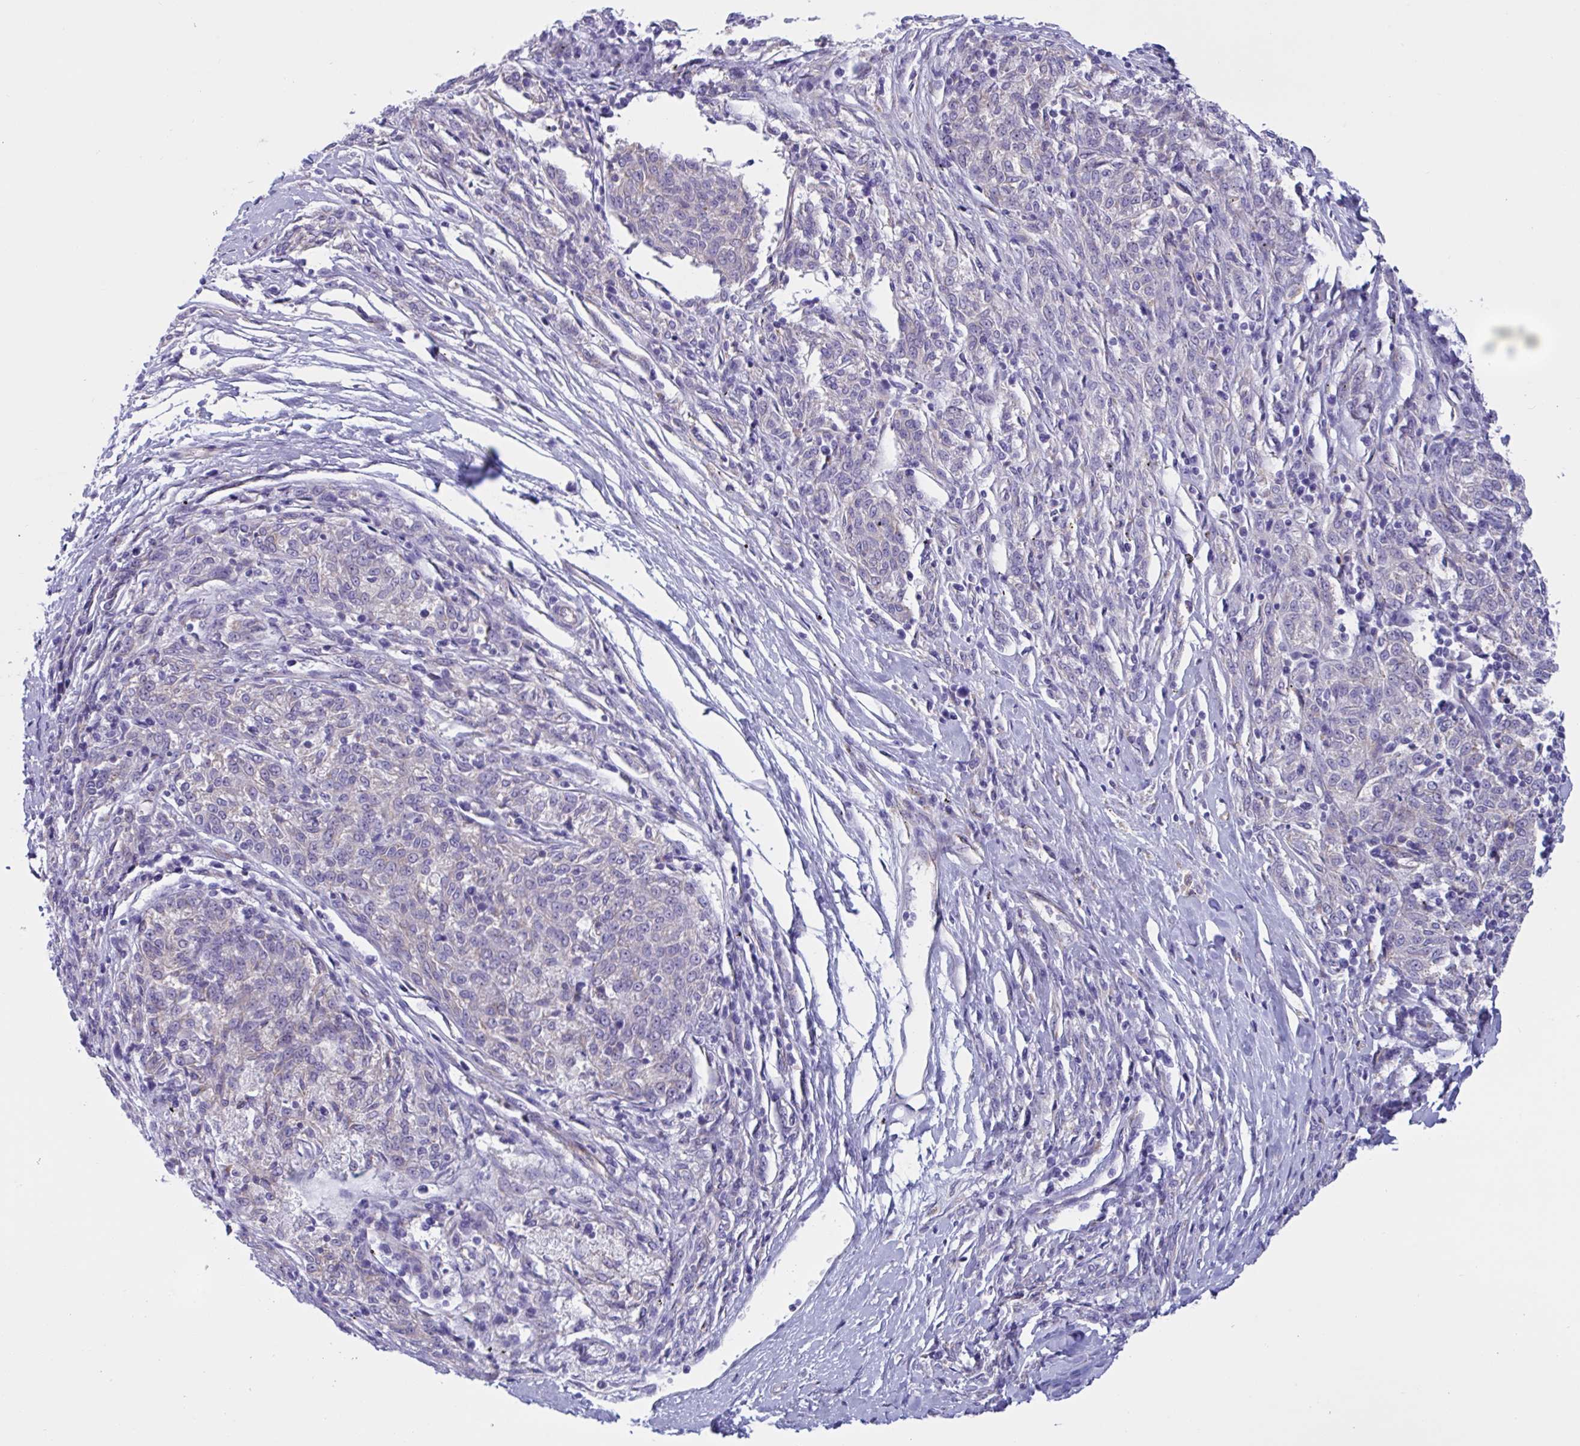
{"staining": {"intensity": "negative", "quantity": "none", "location": "none"}, "tissue": "melanoma", "cell_type": "Tumor cells", "image_type": "cancer", "snomed": [{"axis": "morphology", "description": "Malignant melanoma, NOS"}, {"axis": "topography", "description": "Skin"}], "caption": "Immunohistochemical staining of malignant melanoma displays no significant positivity in tumor cells. (DAB immunohistochemistry (IHC), high magnification).", "gene": "RPL22L1", "patient": {"sex": "female", "age": 72}}